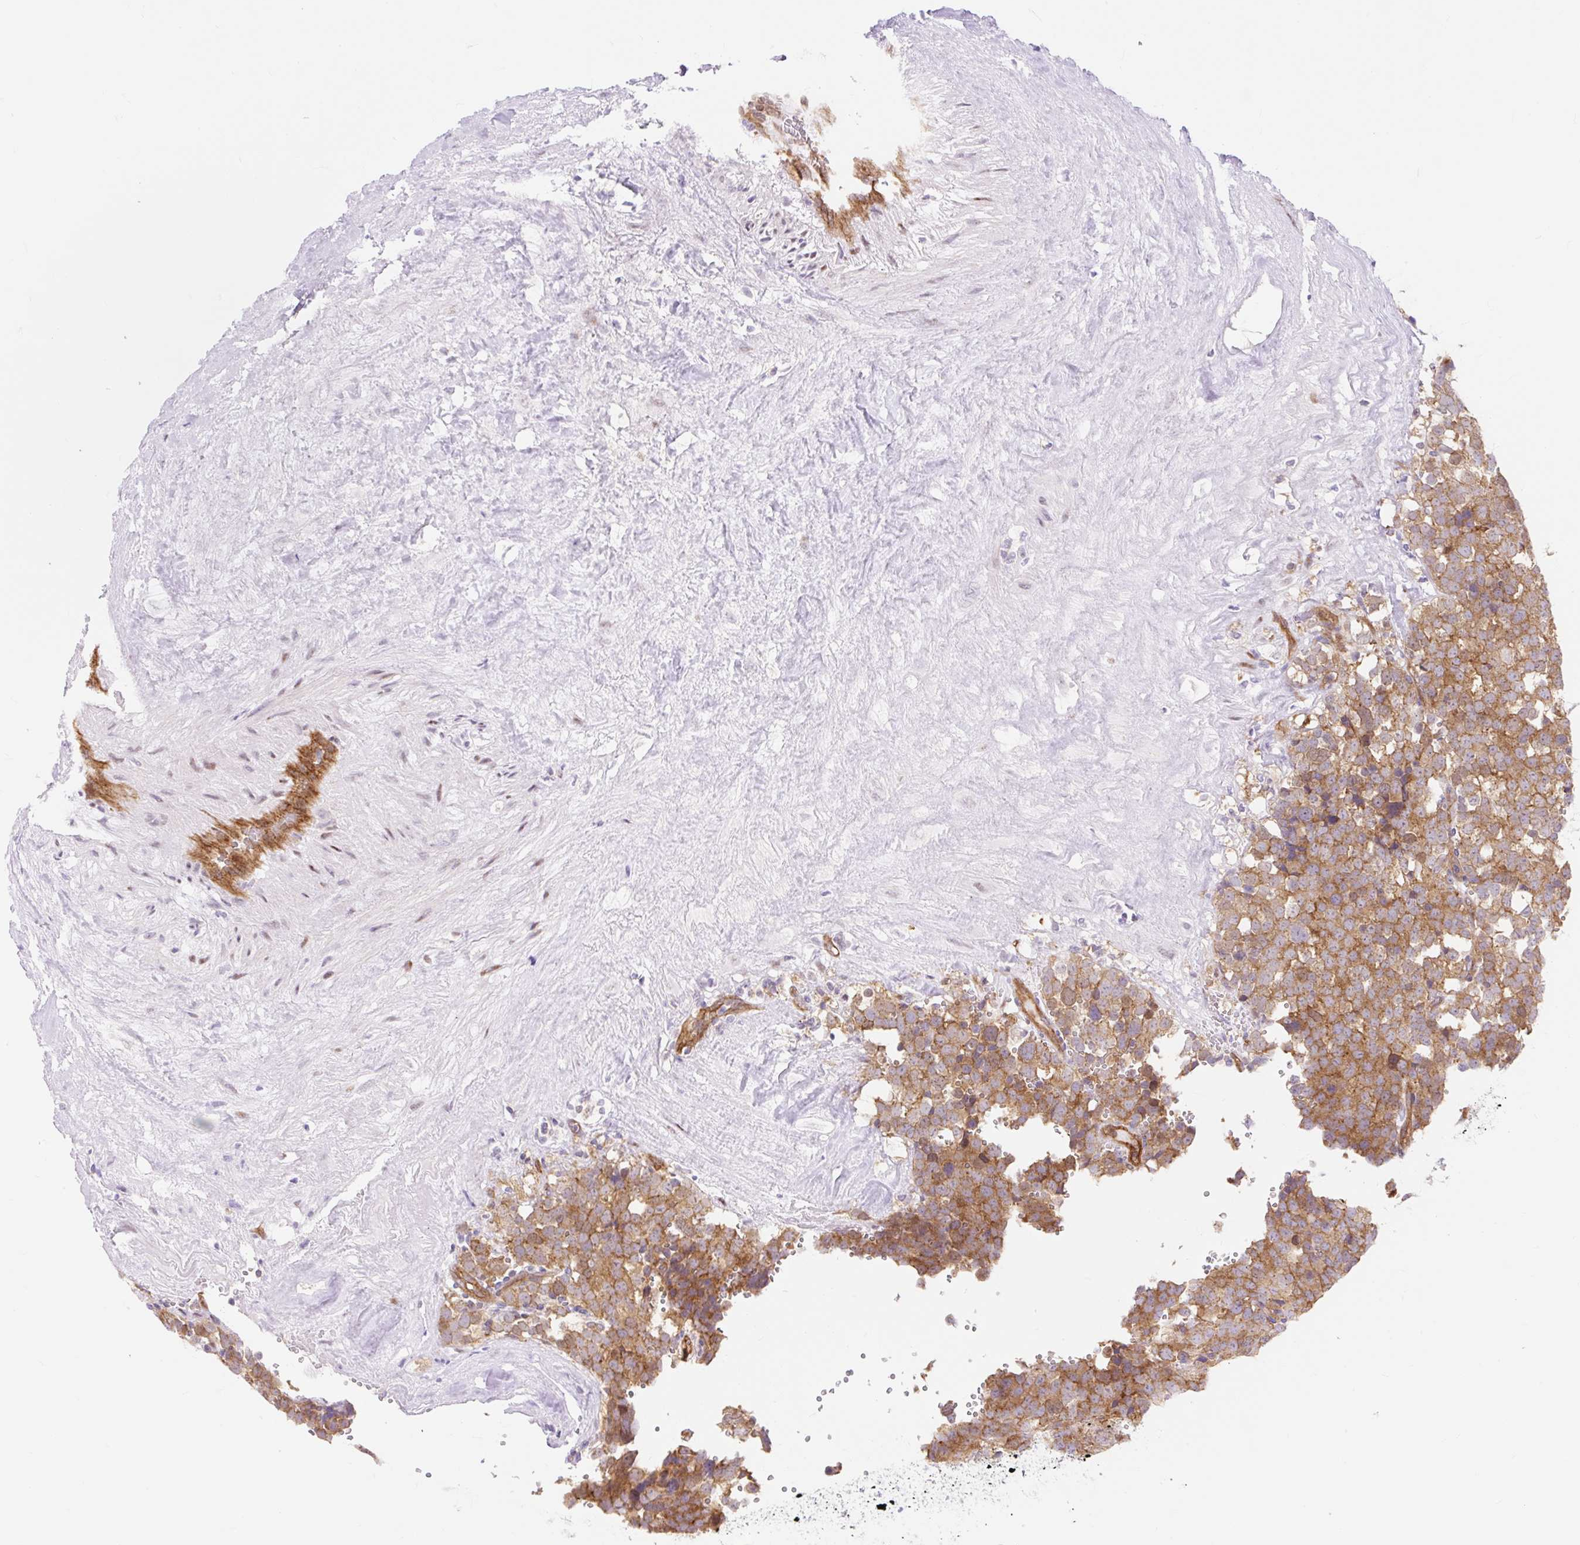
{"staining": {"intensity": "strong", "quantity": ">75%", "location": "cytoplasmic/membranous"}, "tissue": "testis cancer", "cell_type": "Tumor cells", "image_type": "cancer", "snomed": [{"axis": "morphology", "description": "Seminoma, NOS"}, {"axis": "topography", "description": "Testis"}], "caption": "The immunohistochemical stain labels strong cytoplasmic/membranous staining in tumor cells of testis seminoma tissue.", "gene": "HIP1R", "patient": {"sex": "male", "age": 71}}